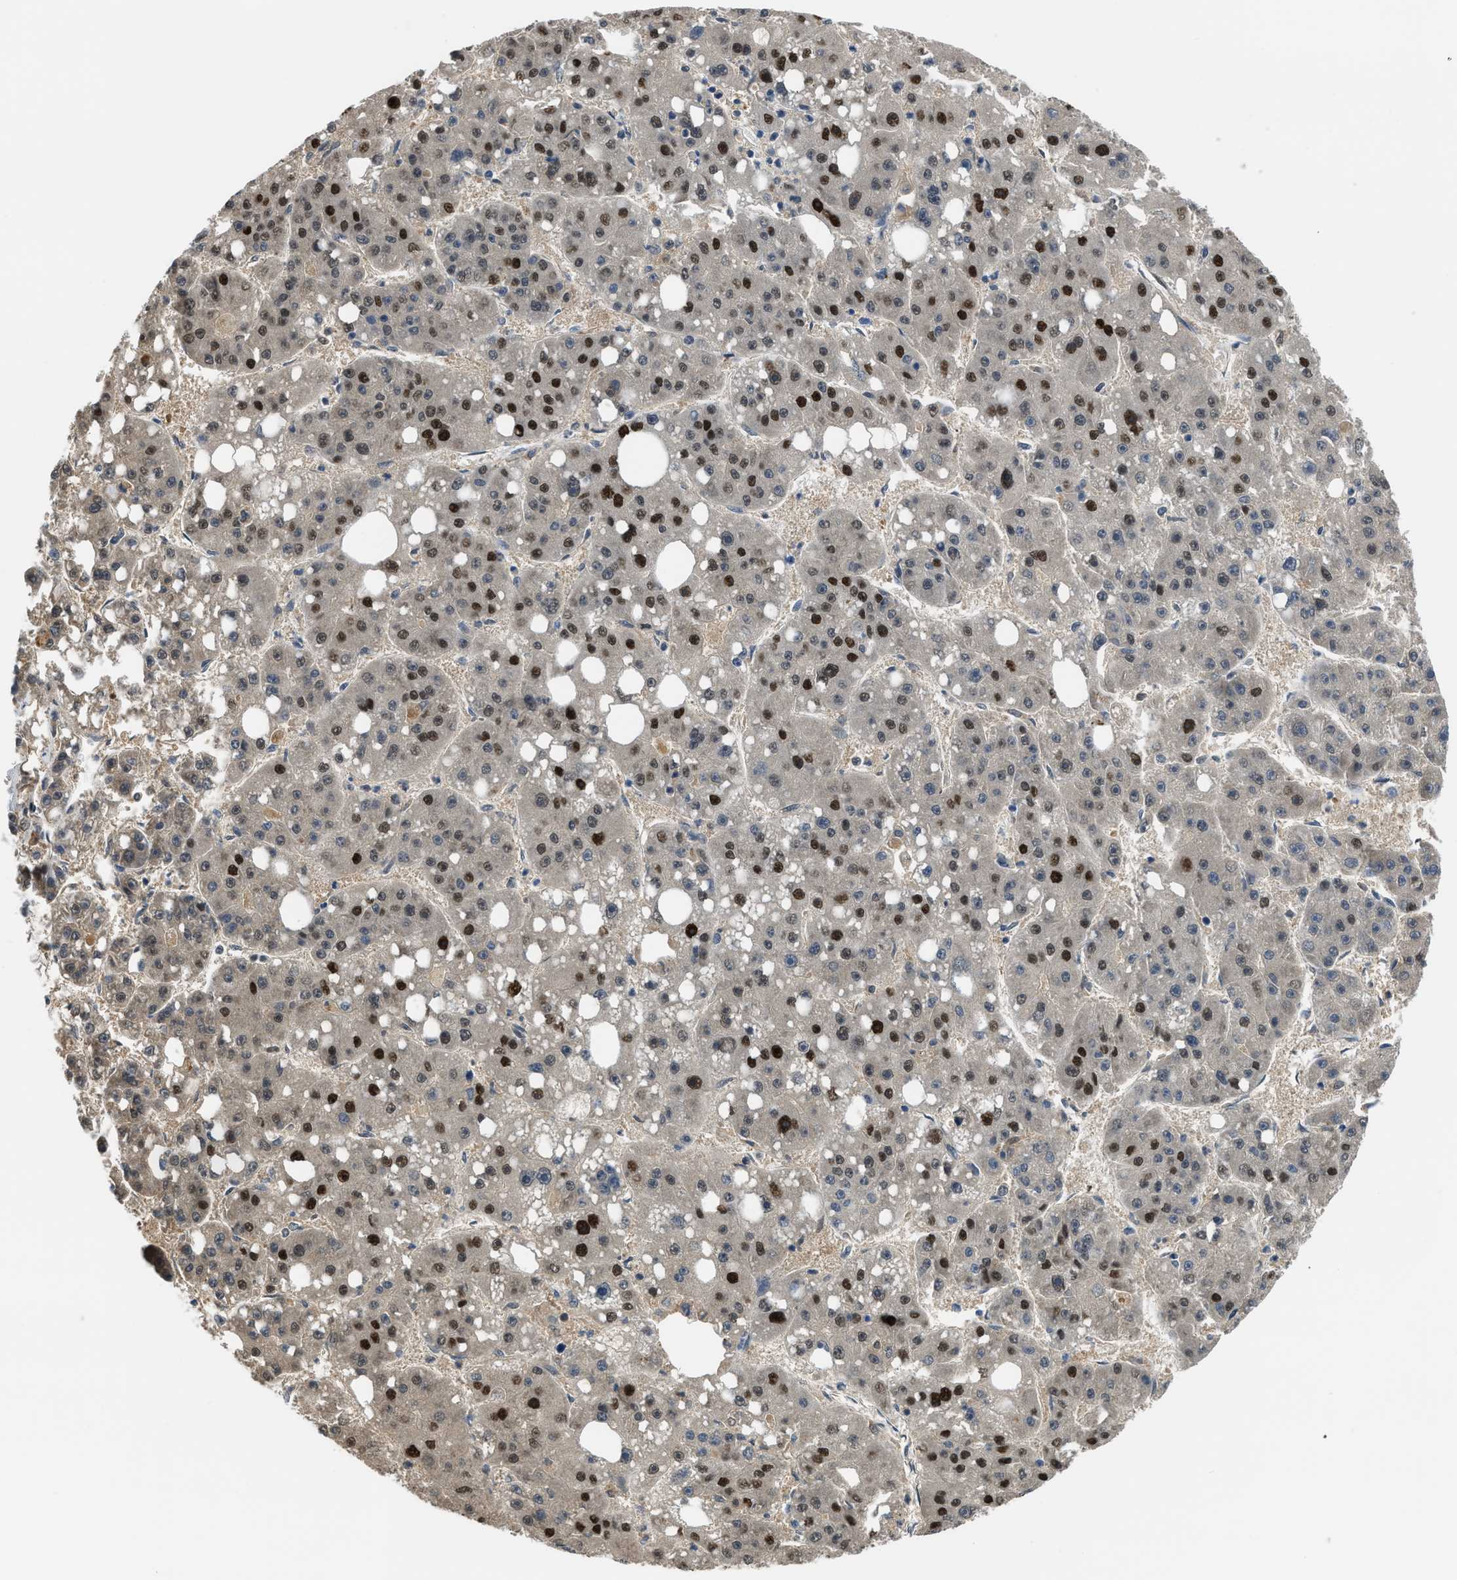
{"staining": {"intensity": "strong", "quantity": "<25%", "location": "nuclear"}, "tissue": "liver cancer", "cell_type": "Tumor cells", "image_type": "cancer", "snomed": [{"axis": "morphology", "description": "Carcinoma, Hepatocellular, NOS"}, {"axis": "topography", "description": "Liver"}], "caption": "Strong nuclear positivity is seen in about <25% of tumor cells in liver hepatocellular carcinoma. The staining is performed using DAB (3,3'-diaminobenzidine) brown chromogen to label protein expression. The nuclei are counter-stained blue using hematoxylin.", "gene": "ALX1", "patient": {"sex": "female", "age": 61}}